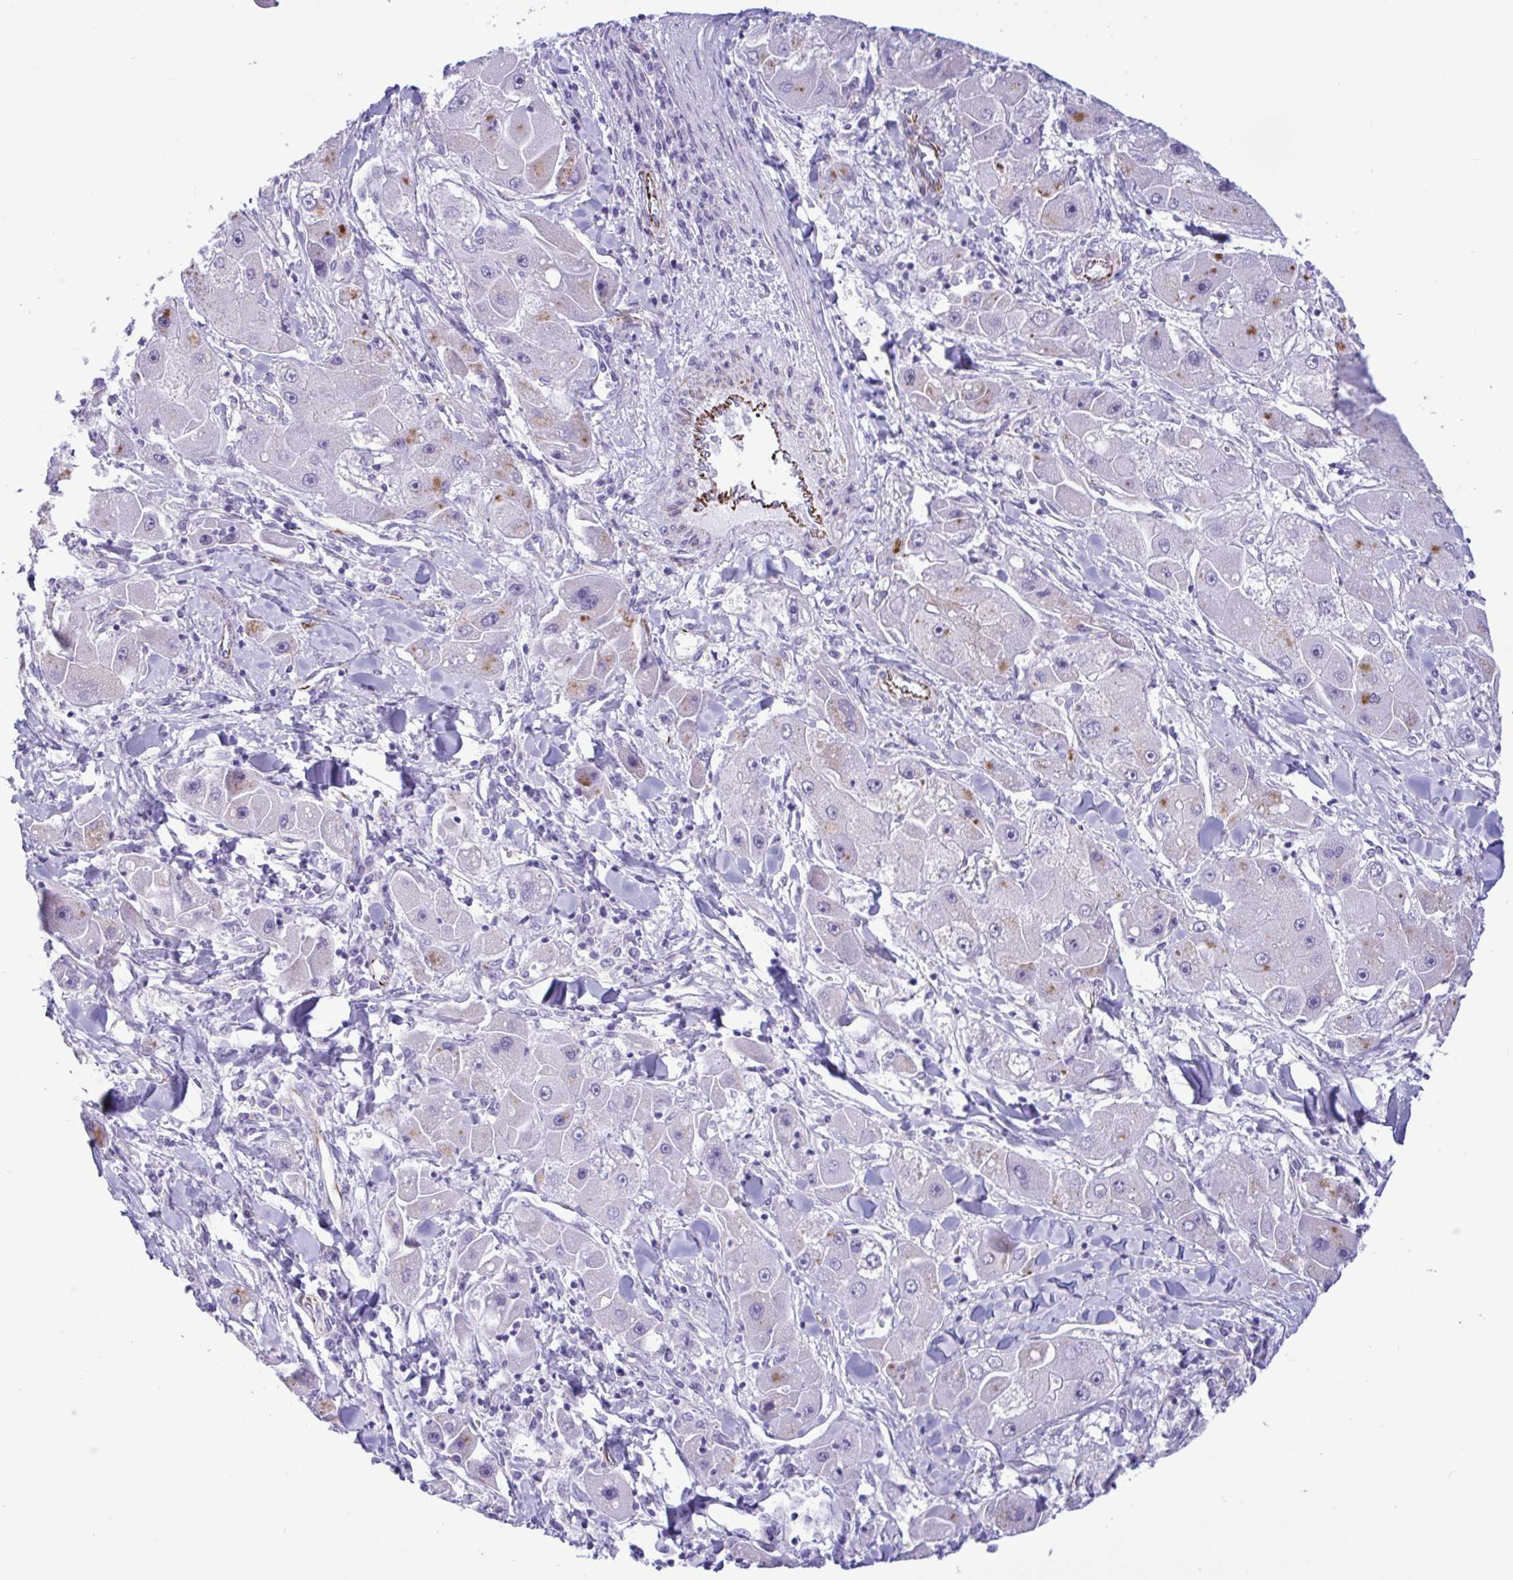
{"staining": {"intensity": "moderate", "quantity": "25%-75%", "location": "cytoplasmic/membranous"}, "tissue": "liver cancer", "cell_type": "Tumor cells", "image_type": "cancer", "snomed": [{"axis": "morphology", "description": "Carcinoma, Hepatocellular, NOS"}, {"axis": "topography", "description": "Liver"}], "caption": "Human liver cancer stained for a protein (brown) displays moderate cytoplasmic/membranous positive expression in about 25%-75% of tumor cells.", "gene": "SMAD5", "patient": {"sex": "male", "age": 24}}